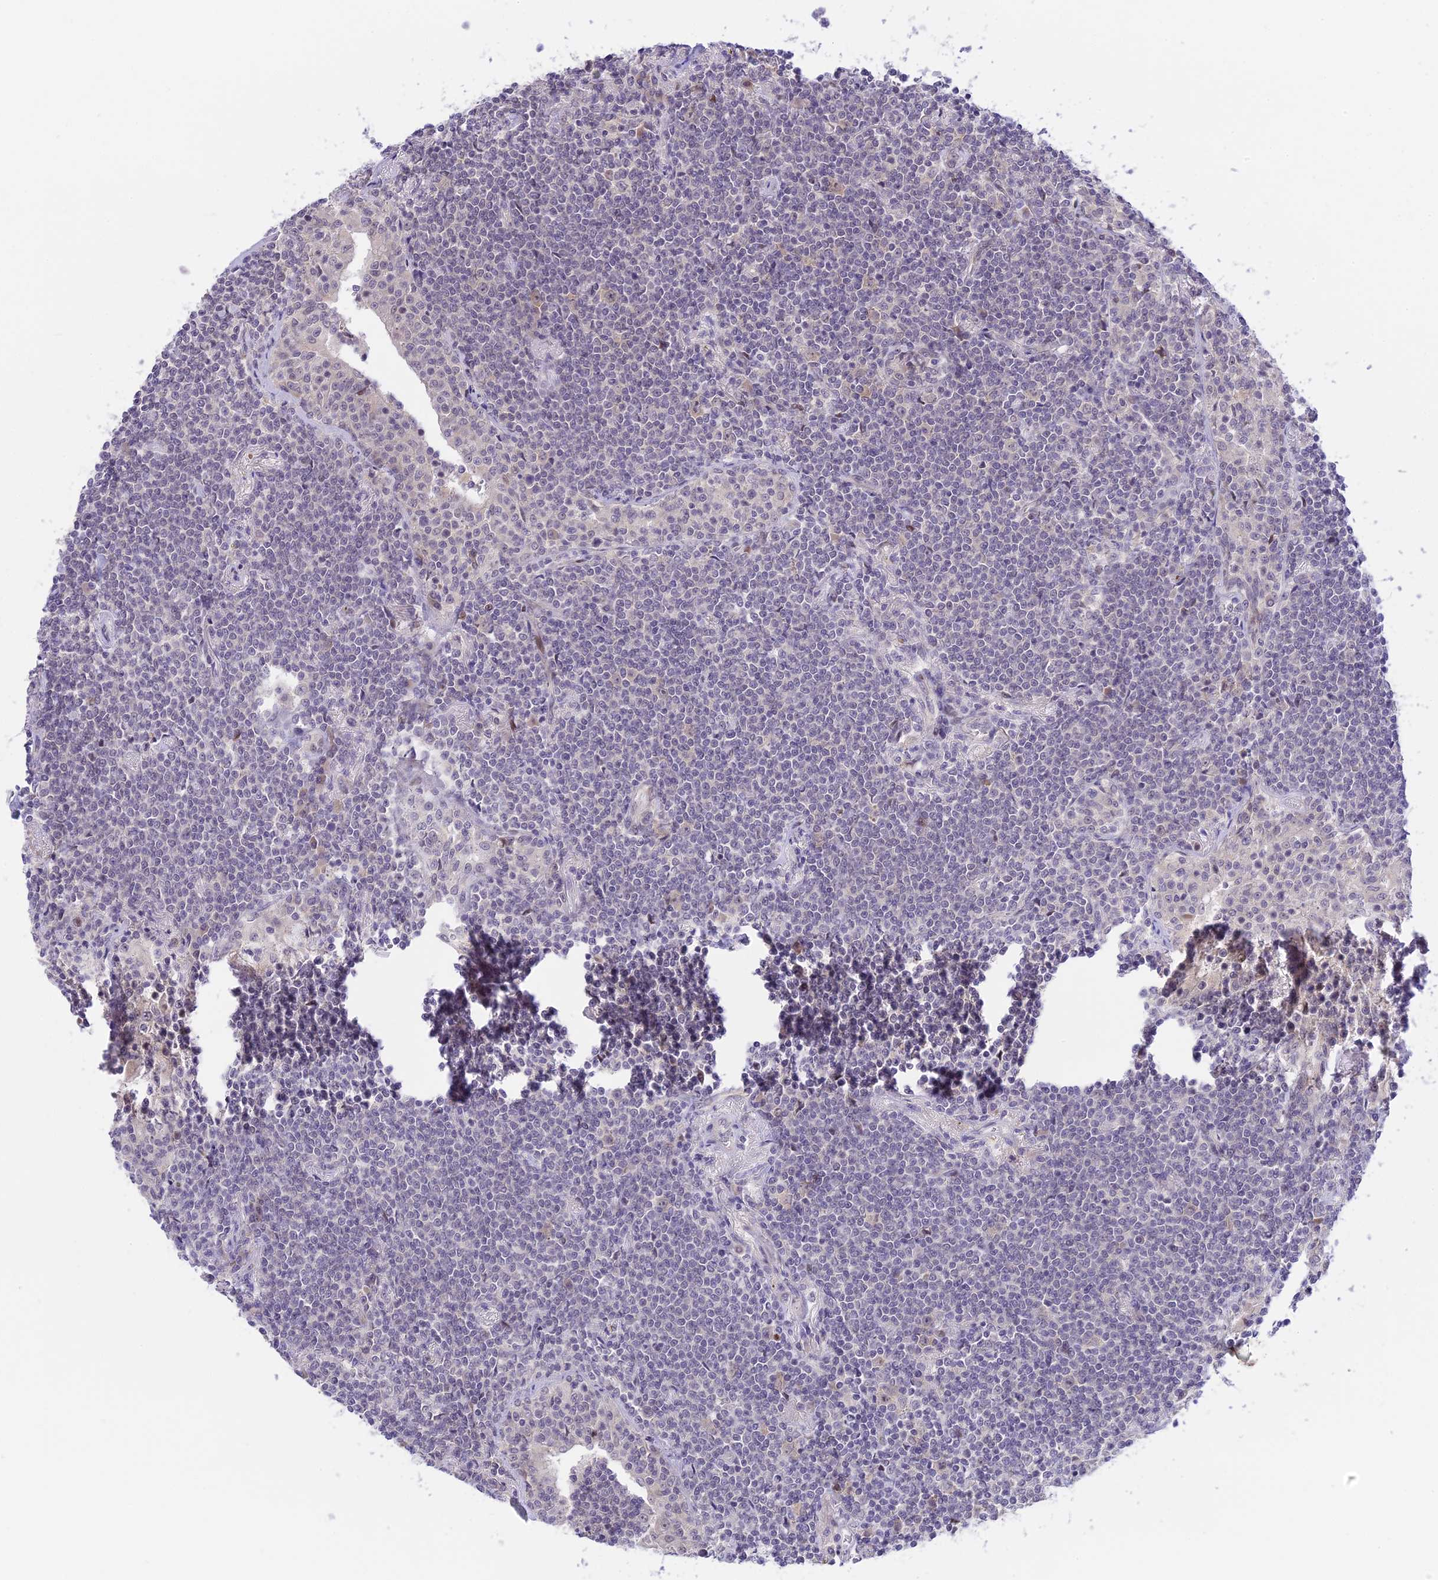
{"staining": {"intensity": "negative", "quantity": "none", "location": "none"}, "tissue": "lymphoma", "cell_type": "Tumor cells", "image_type": "cancer", "snomed": [{"axis": "morphology", "description": "Malignant lymphoma, non-Hodgkin's type, Low grade"}, {"axis": "topography", "description": "Lung"}], "caption": "Histopathology image shows no protein expression in tumor cells of low-grade malignant lymphoma, non-Hodgkin's type tissue. (Immunohistochemistry (ihc), brightfield microscopy, high magnification).", "gene": "ZNF837", "patient": {"sex": "female", "age": 71}}